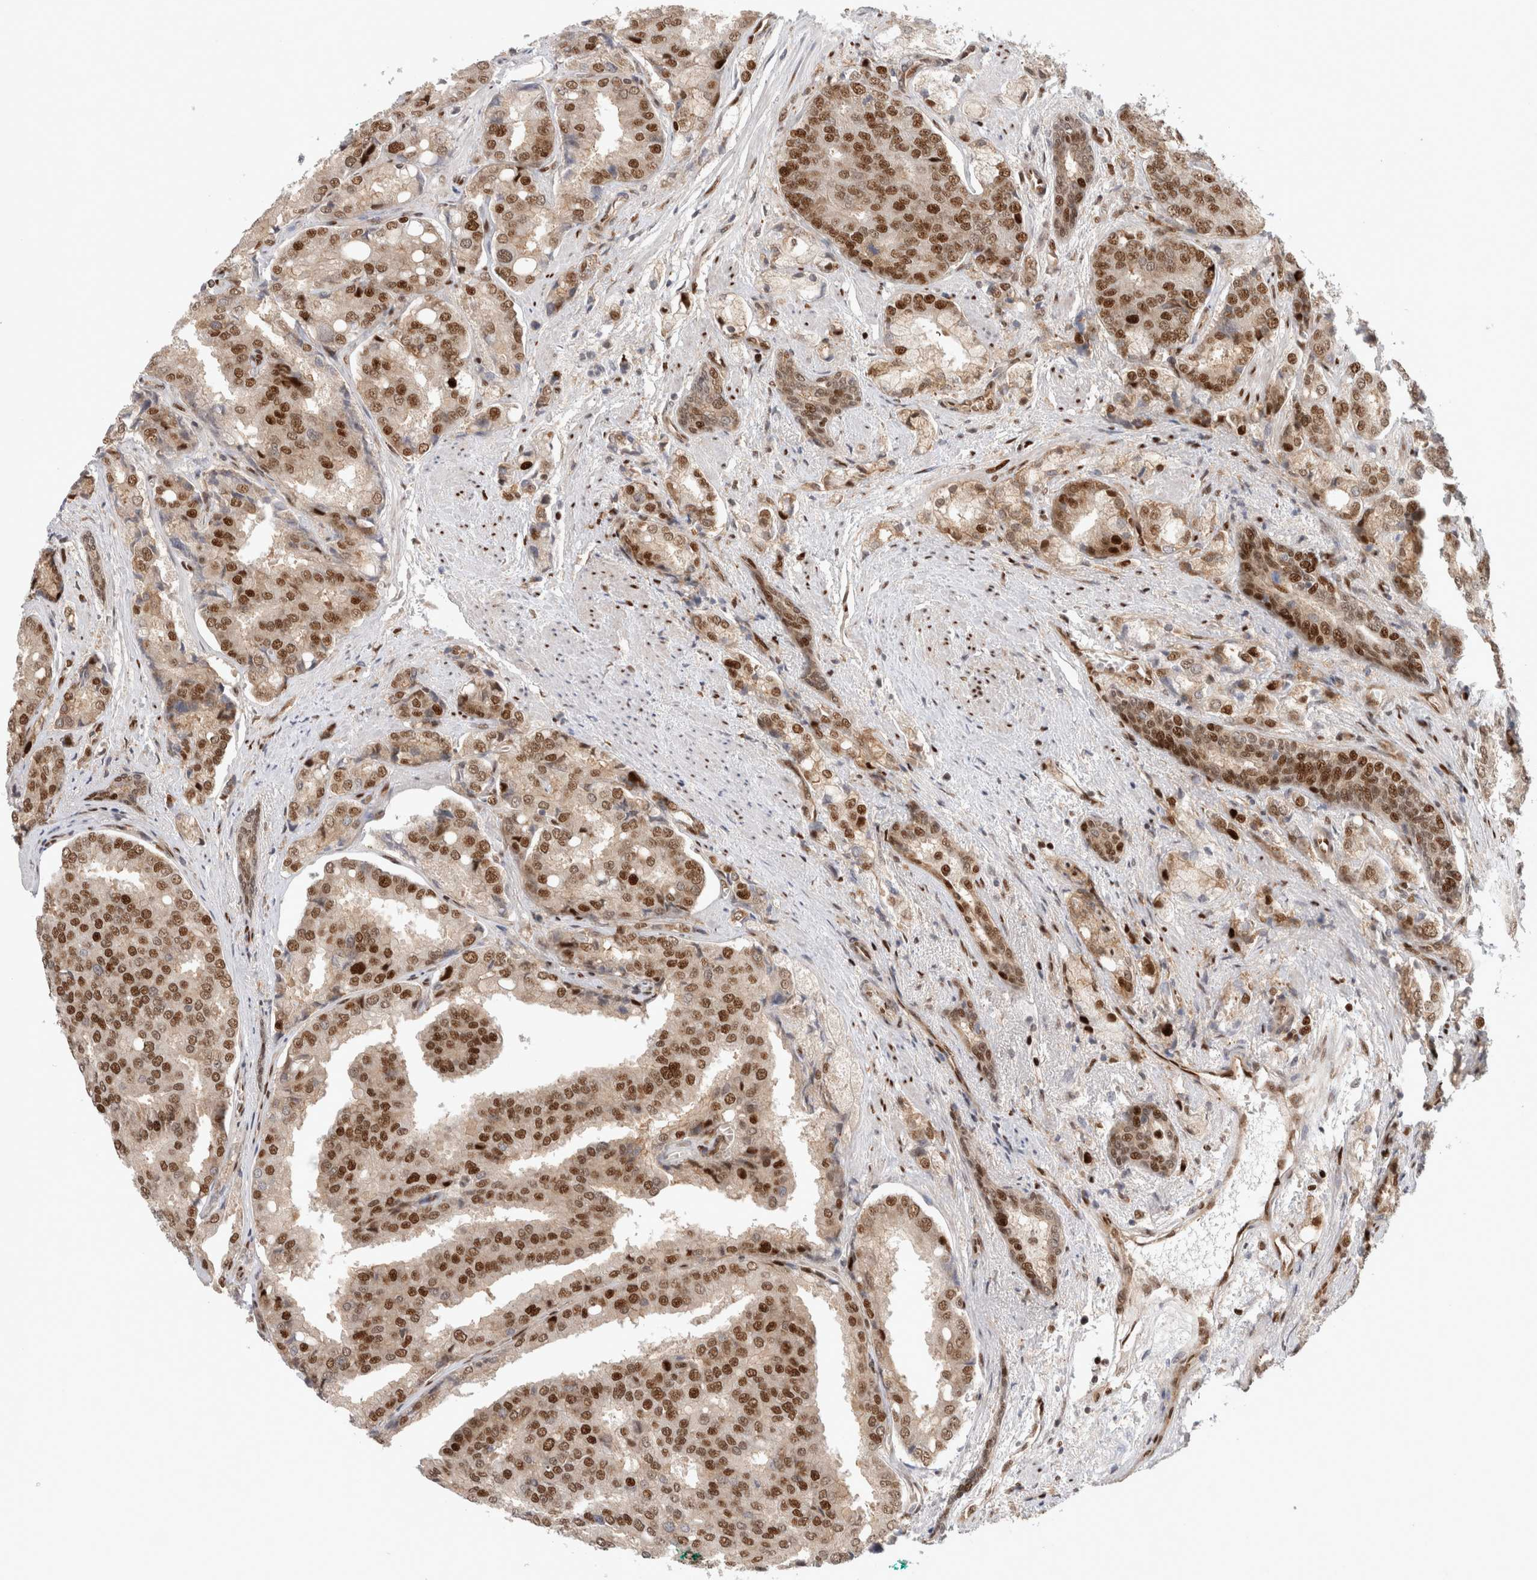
{"staining": {"intensity": "moderate", "quantity": ">75%", "location": "nuclear"}, "tissue": "prostate cancer", "cell_type": "Tumor cells", "image_type": "cancer", "snomed": [{"axis": "morphology", "description": "Adenocarcinoma, High grade"}, {"axis": "topography", "description": "Prostate"}], "caption": "A photomicrograph of high-grade adenocarcinoma (prostate) stained for a protein exhibits moderate nuclear brown staining in tumor cells. (DAB (3,3'-diaminobenzidine) IHC with brightfield microscopy, high magnification).", "gene": "TCF4", "patient": {"sex": "male", "age": 50}}